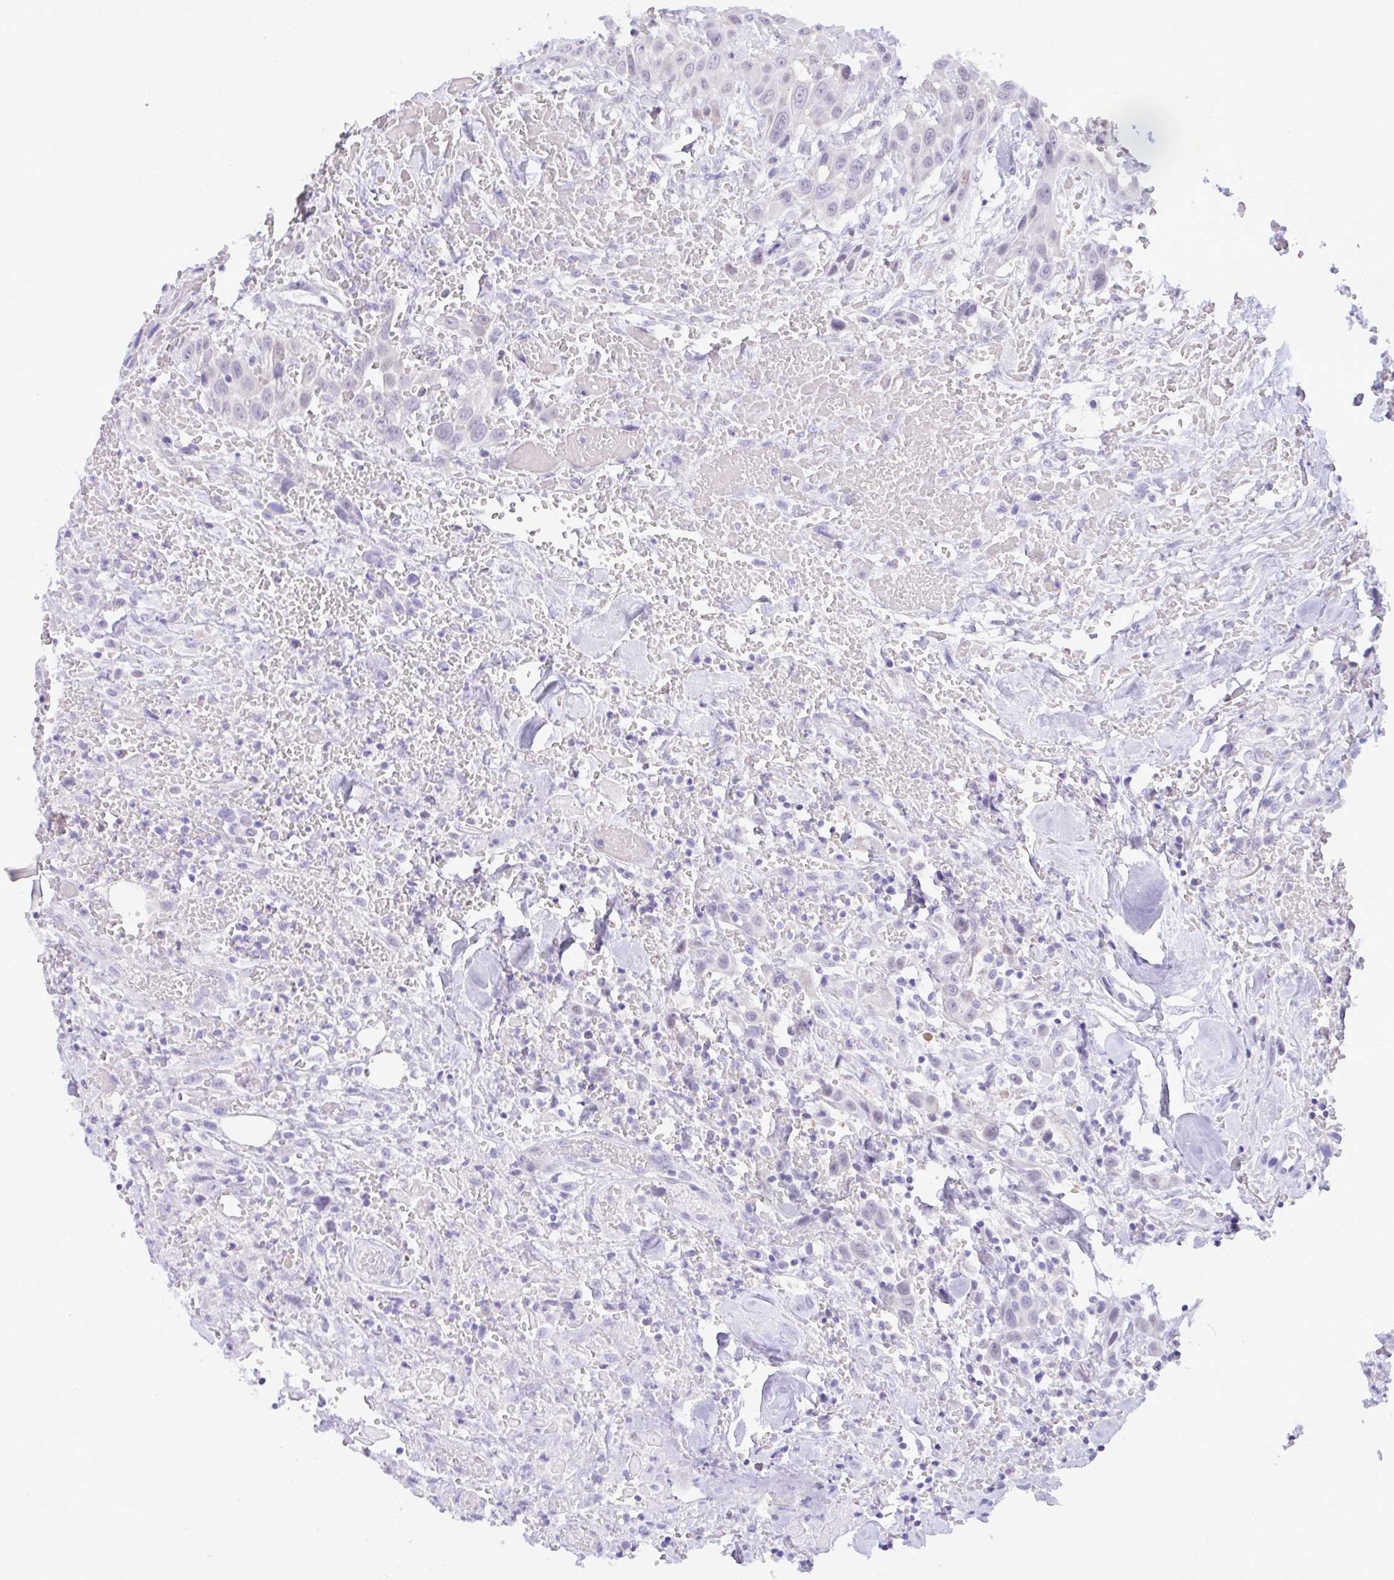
{"staining": {"intensity": "negative", "quantity": "none", "location": "none"}, "tissue": "head and neck cancer", "cell_type": "Tumor cells", "image_type": "cancer", "snomed": [{"axis": "morphology", "description": "Squamous cell carcinoma, NOS"}, {"axis": "topography", "description": "Head-Neck"}], "caption": "Tumor cells show no significant protein expression in squamous cell carcinoma (head and neck).", "gene": "ZNF485", "patient": {"sex": "male", "age": 81}}